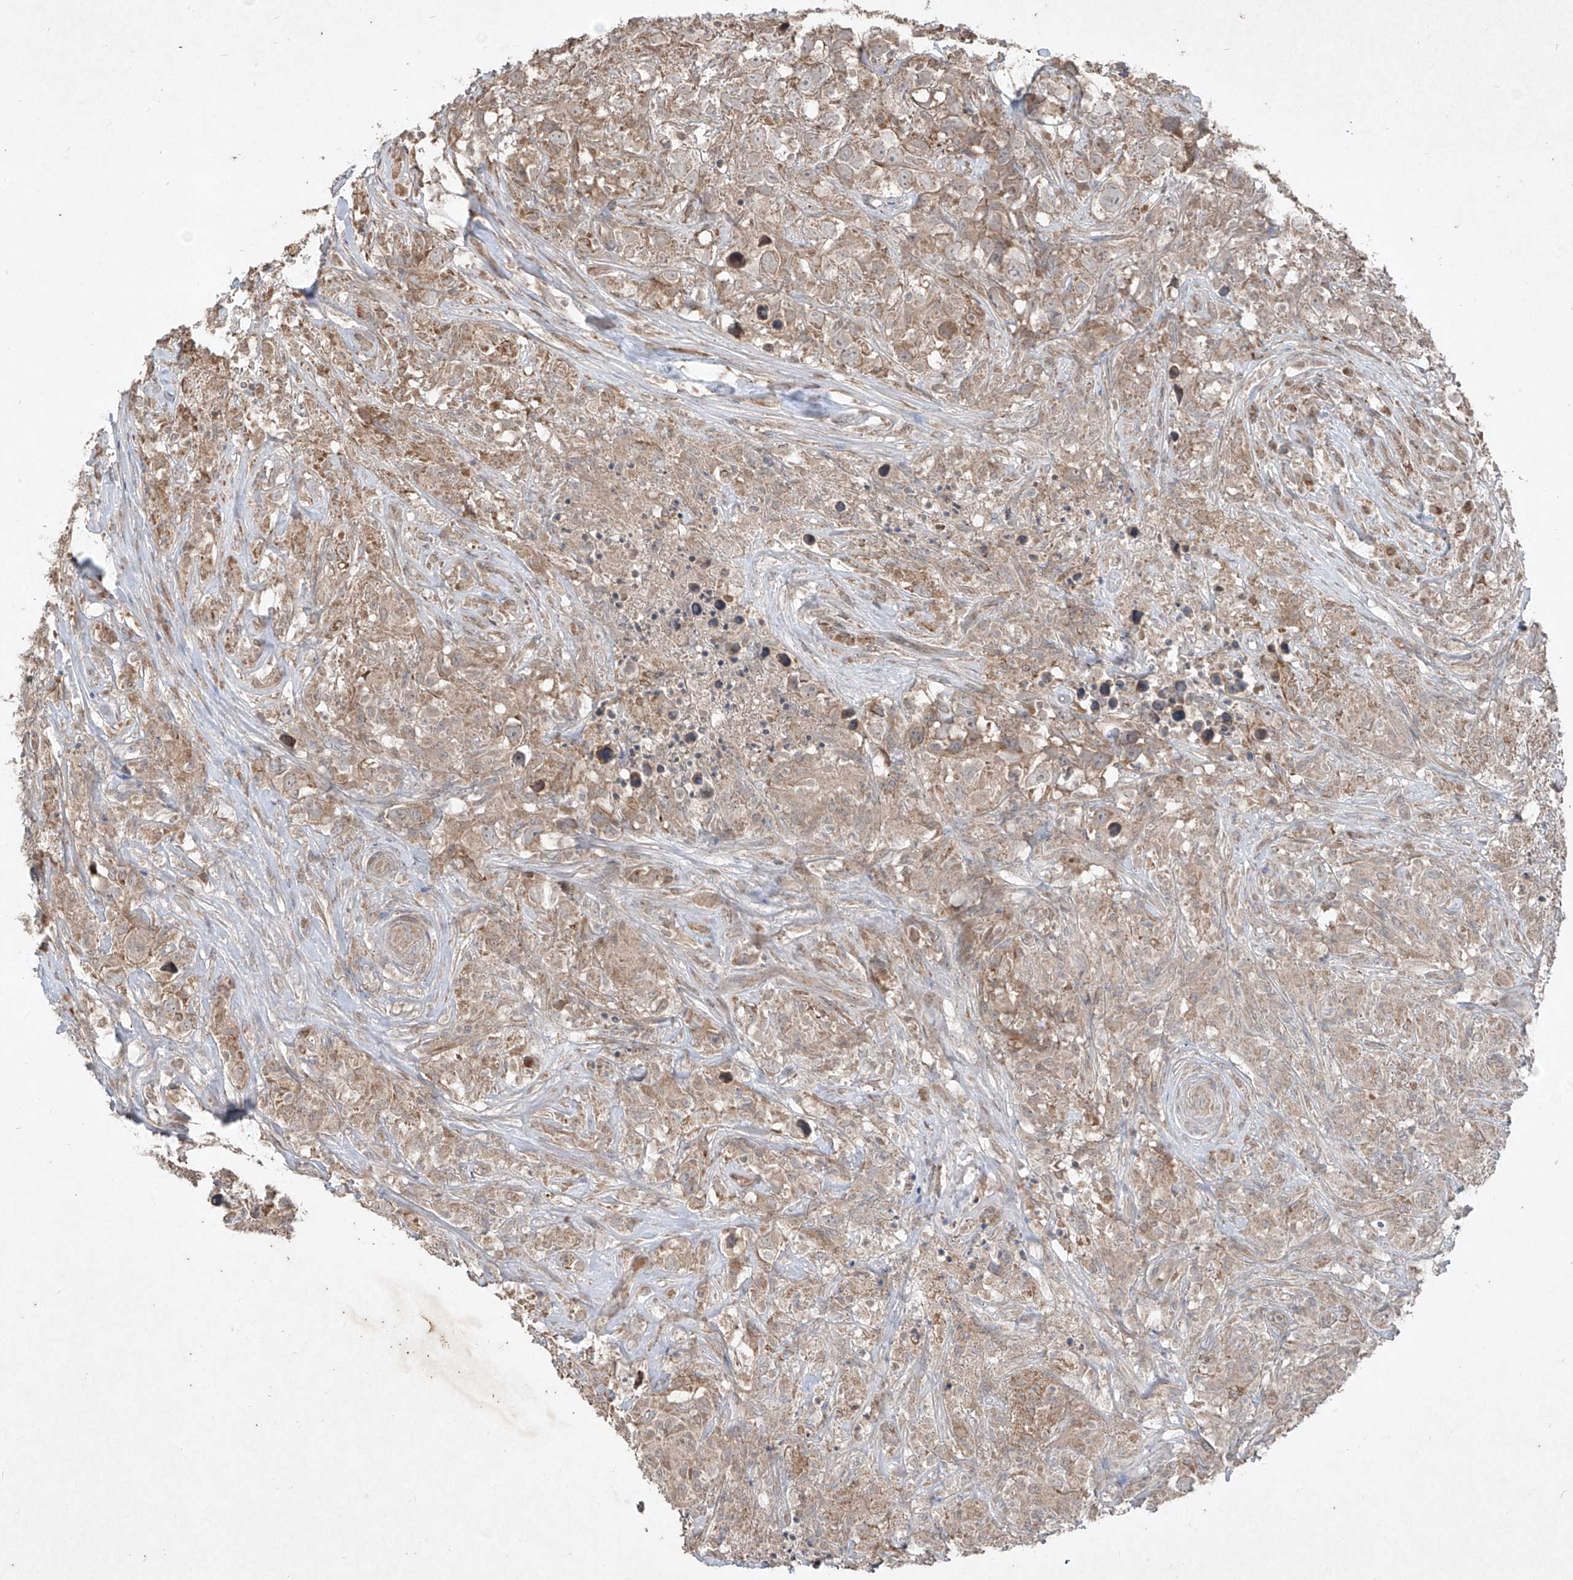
{"staining": {"intensity": "weak", "quantity": ">75%", "location": "cytoplasmic/membranous"}, "tissue": "testis cancer", "cell_type": "Tumor cells", "image_type": "cancer", "snomed": [{"axis": "morphology", "description": "Seminoma, NOS"}, {"axis": "topography", "description": "Testis"}], "caption": "This is a histology image of immunohistochemistry (IHC) staining of testis seminoma, which shows weak expression in the cytoplasmic/membranous of tumor cells.", "gene": "ABCD3", "patient": {"sex": "male", "age": 49}}